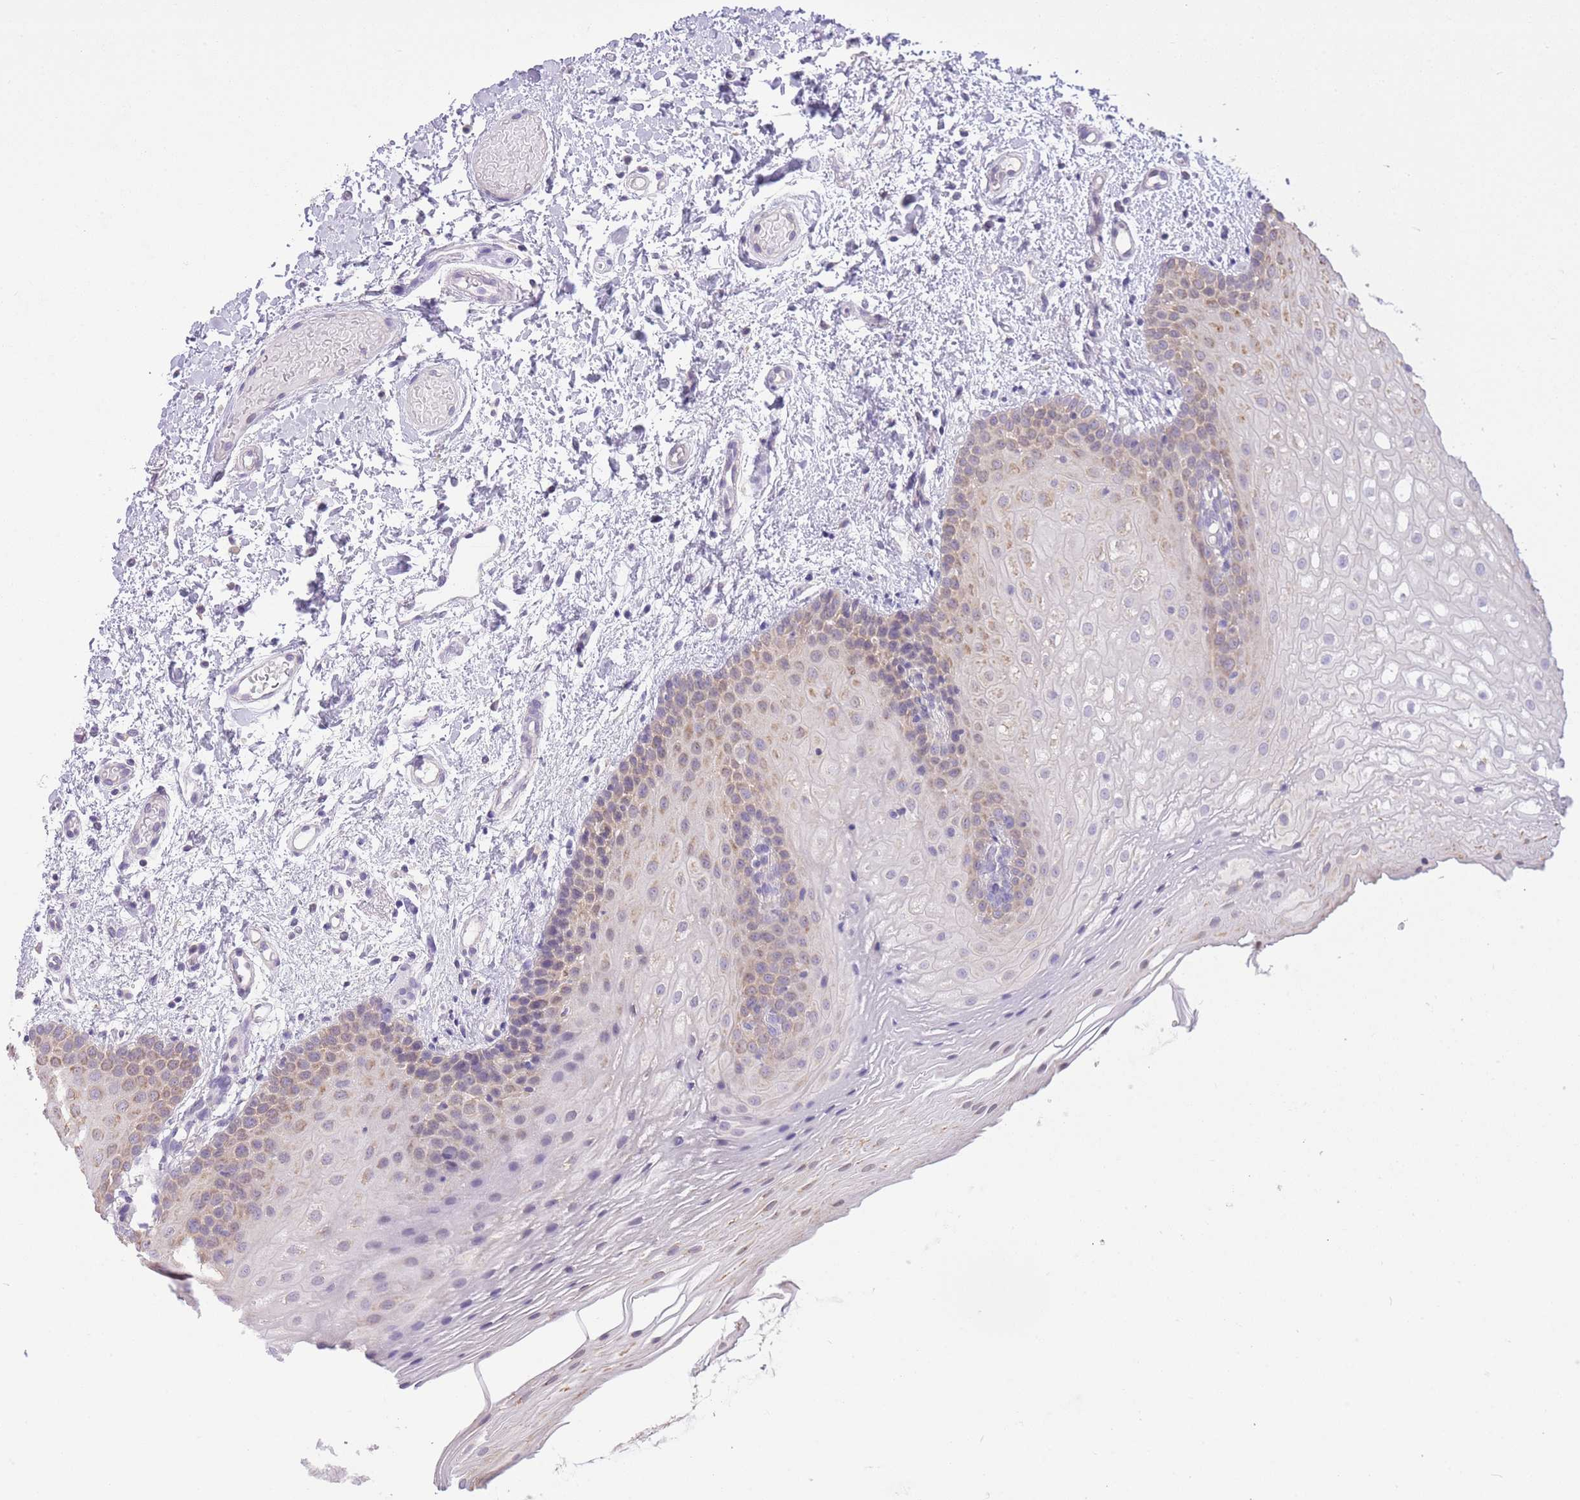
{"staining": {"intensity": "moderate", "quantity": "25%-75%", "location": "cytoplasmic/membranous"}, "tissue": "oral mucosa", "cell_type": "Squamous epithelial cells", "image_type": "normal", "snomed": [{"axis": "morphology", "description": "Normal tissue, NOS"}, {"axis": "topography", "description": "Oral tissue"}], "caption": "Moderate cytoplasmic/membranous expression is present in approximately 25%-75% of squamous epithelial cells in normal oral mucosa.", "gene": "ZNF501", "patient": {"sex": "female", "age": 54}}